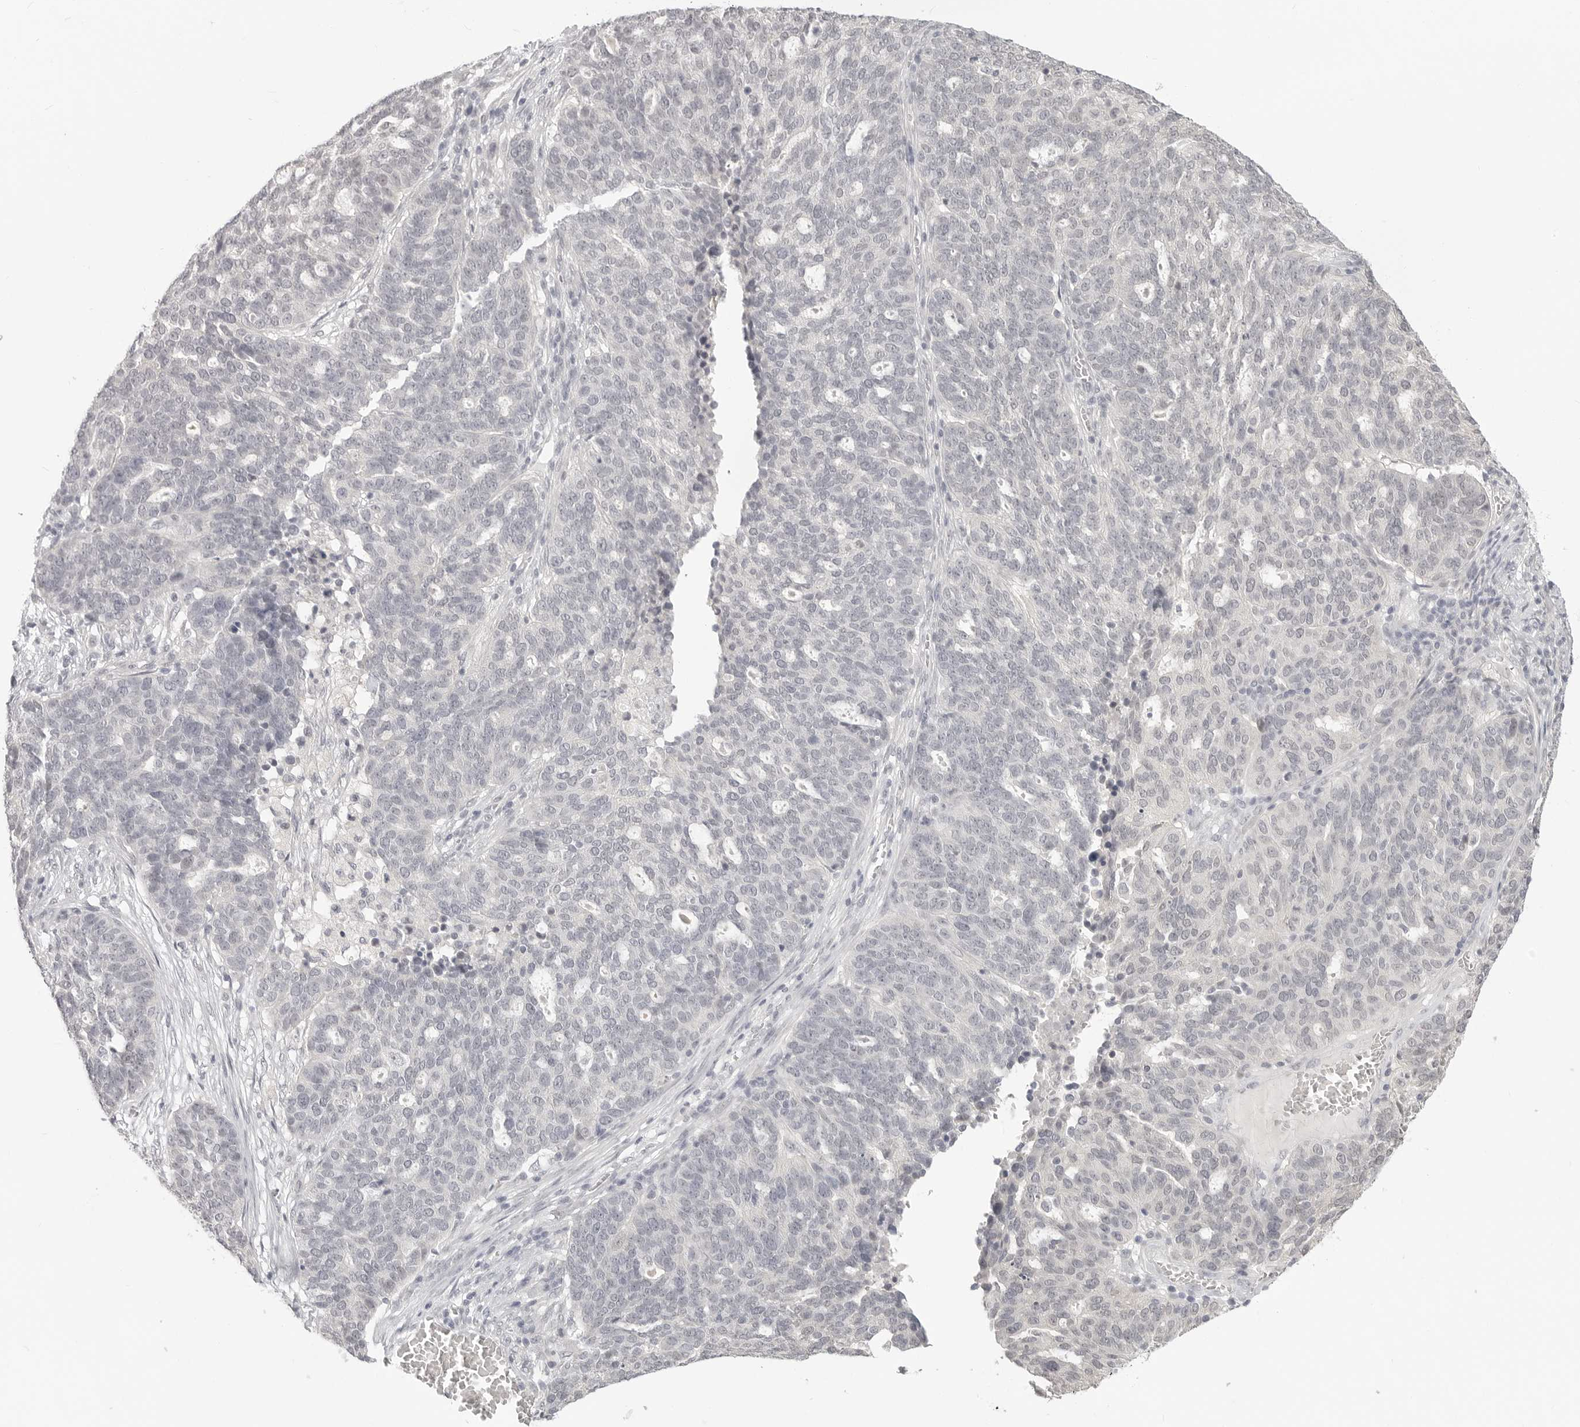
{"staining": {"intensity": "negative", "quantity": "none", "location": "none"}, "tissue": "ovarian cancer", "cell_type": "Tumor cells", "image_type": "cancer", "snomed": [{"axis": "morphology", "description": "Cystadenocarcinoma, serous, NOS"}, {"axis": "topography", "description": "Ovary"}], "caption": "Immunohistochemistry (IHC) photomicrograph of neoplastic tissue: ovarian serous cystadenocarcinoma stained with DAB displays no significant protein expression in tumor cells.", "gene": "KLK11", "patient": {"sex": "female", "age": 59}}